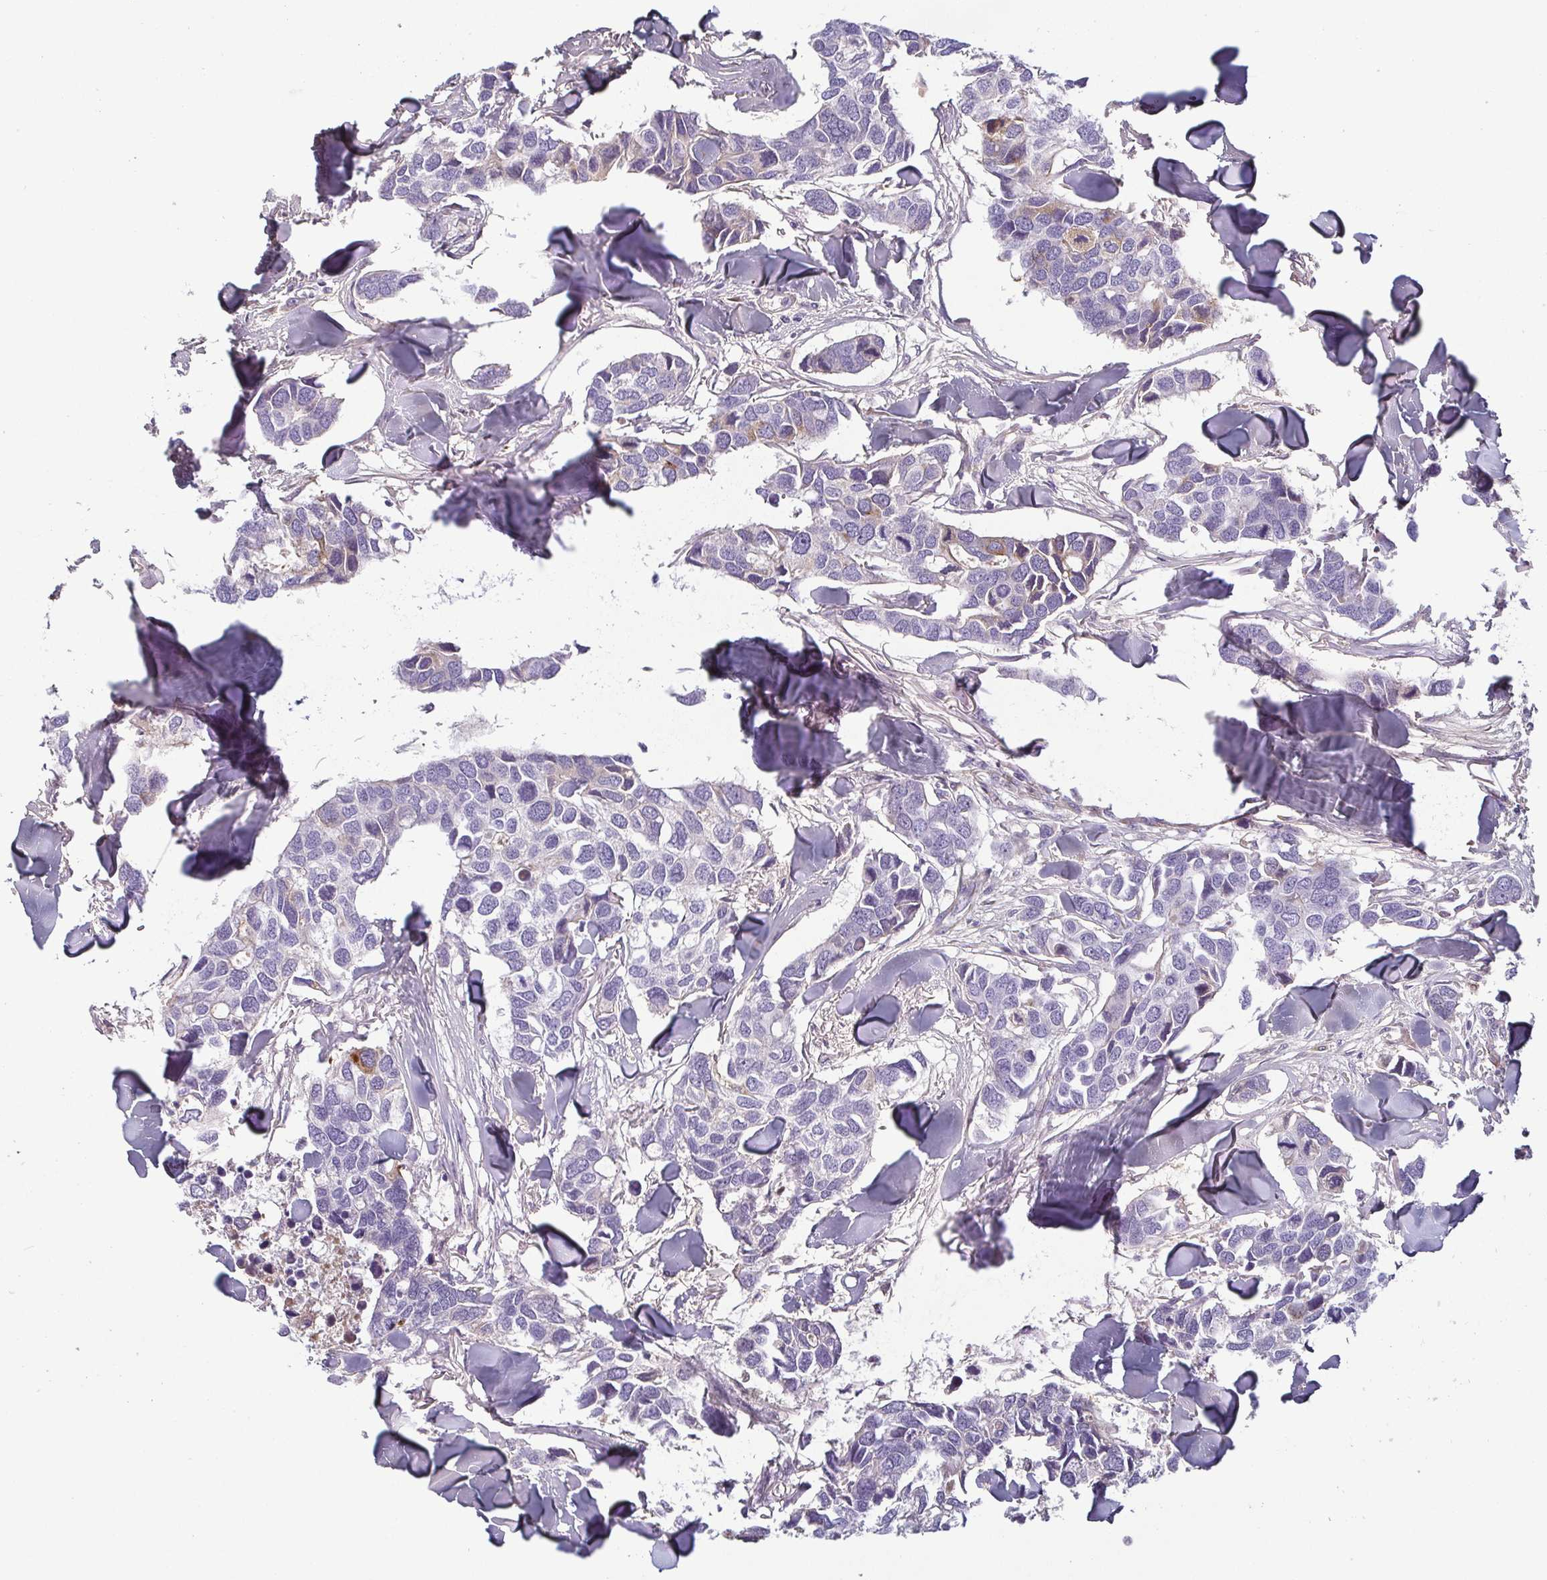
{"staining": {"intensity": "negative", "quantity": "none", "location": "none"}, "tissue": "breast cancer", "cell_type": "Tumor cells", "image_type": "cancer", "snomed": [{"axis": "morphology", "description": "Duct carcinoma"}, {"axis": "topography", "description": "Breast"}], "caption": "Tumor cells are negative for brown protein staining in breast invasive ductal carcinoma.", "gene": "ECM1", "patient": {"sex": "female", "age": 83}}